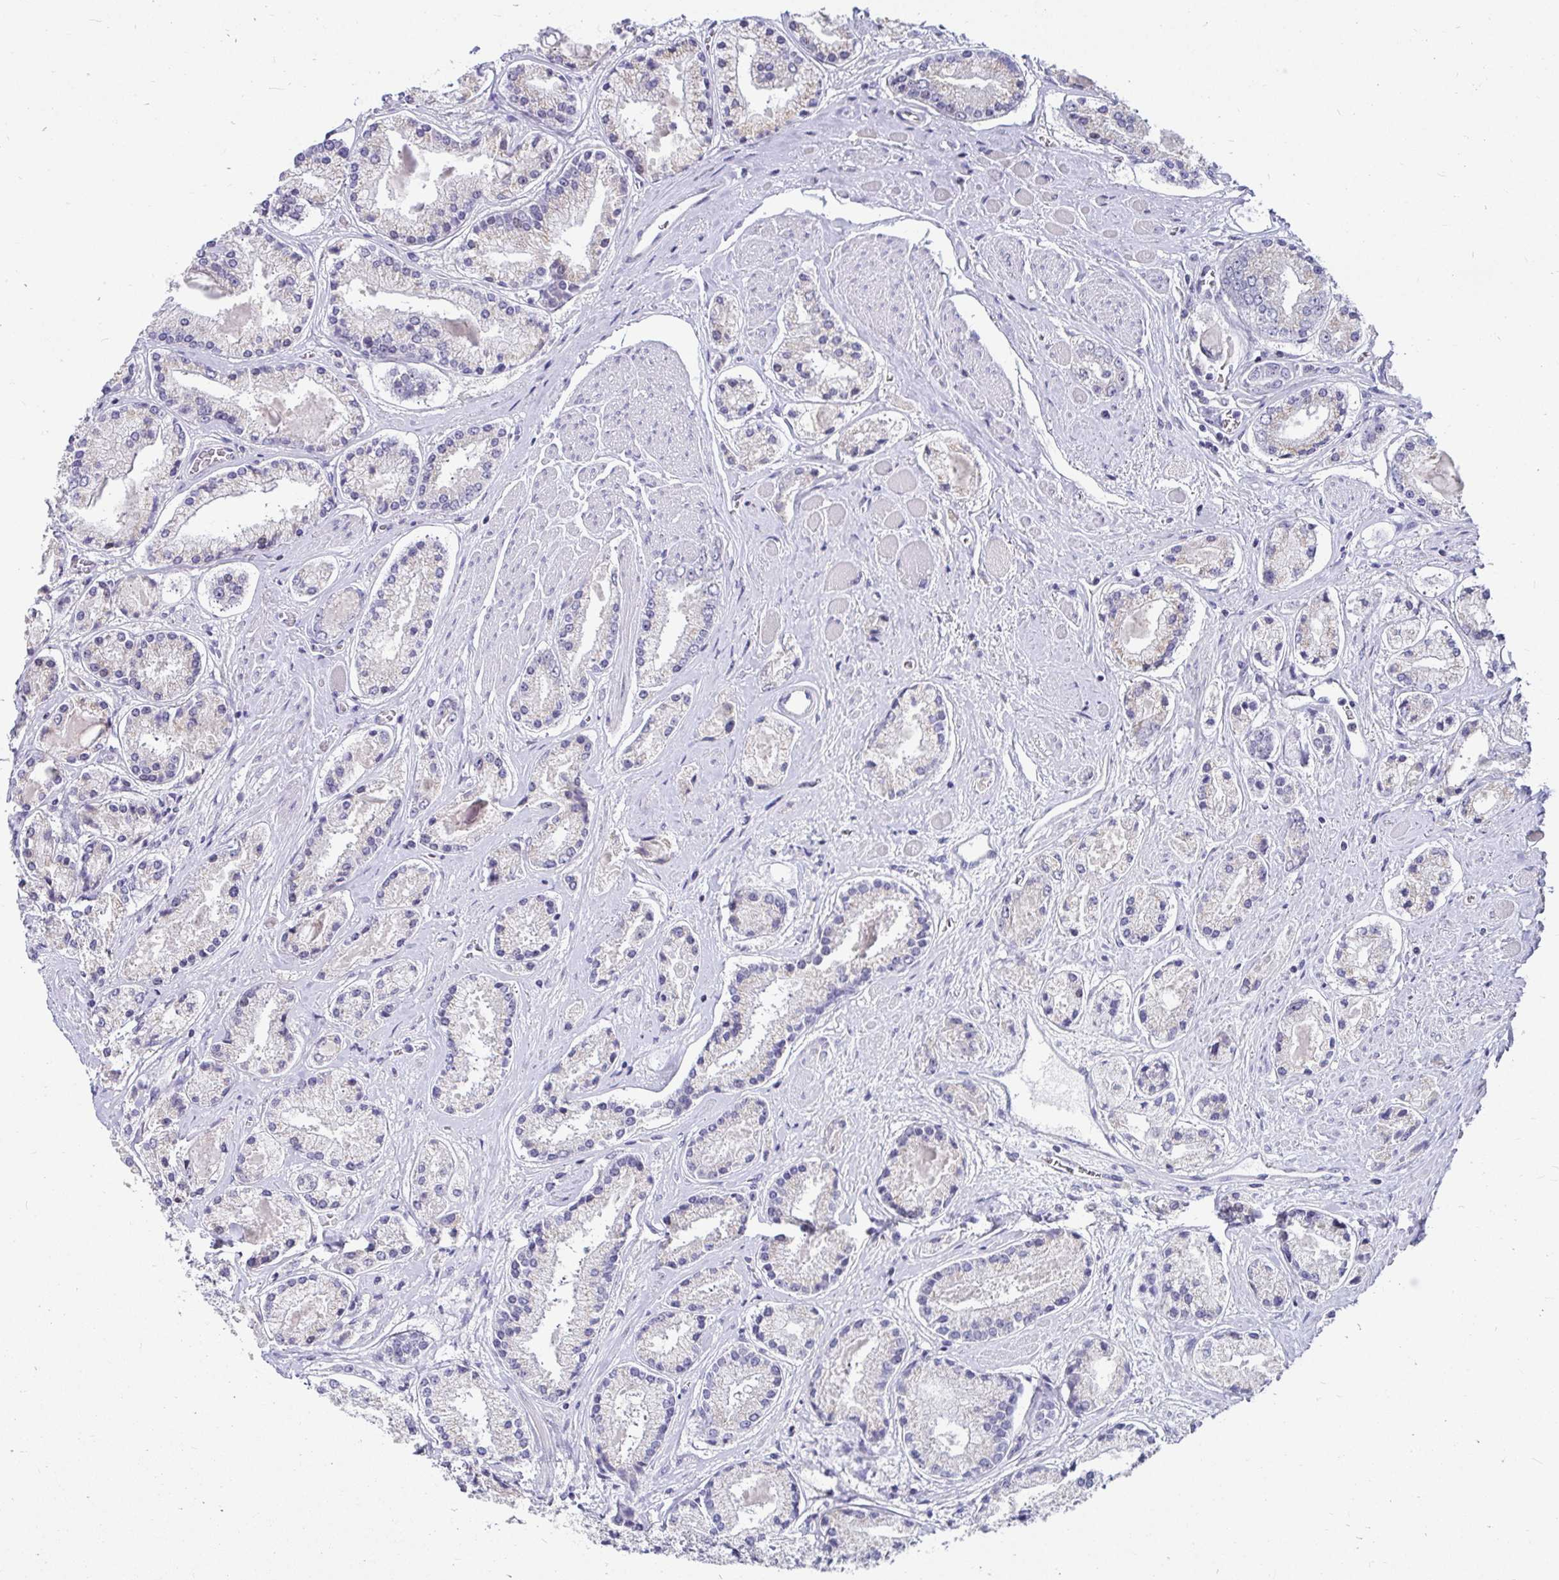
{"staining": {"intensity": "negative", "quantity": "none", "location": "none"}, "tissue": "prostate cancer", "cell_type": "Tumor cells", "image_type": "cancer", "snomed": [{"axis": "morphology", "description": "Adenocarcinoma, High grade"}, {"axis": "topography", "description": "Prostate"}], "caption": "Protein analysis of high-grade adenocarcinoma (prostate) displays no significant expression in tumor cells.", "gene": "ANLN", "patient": {"sex": "male", "age": 67}}